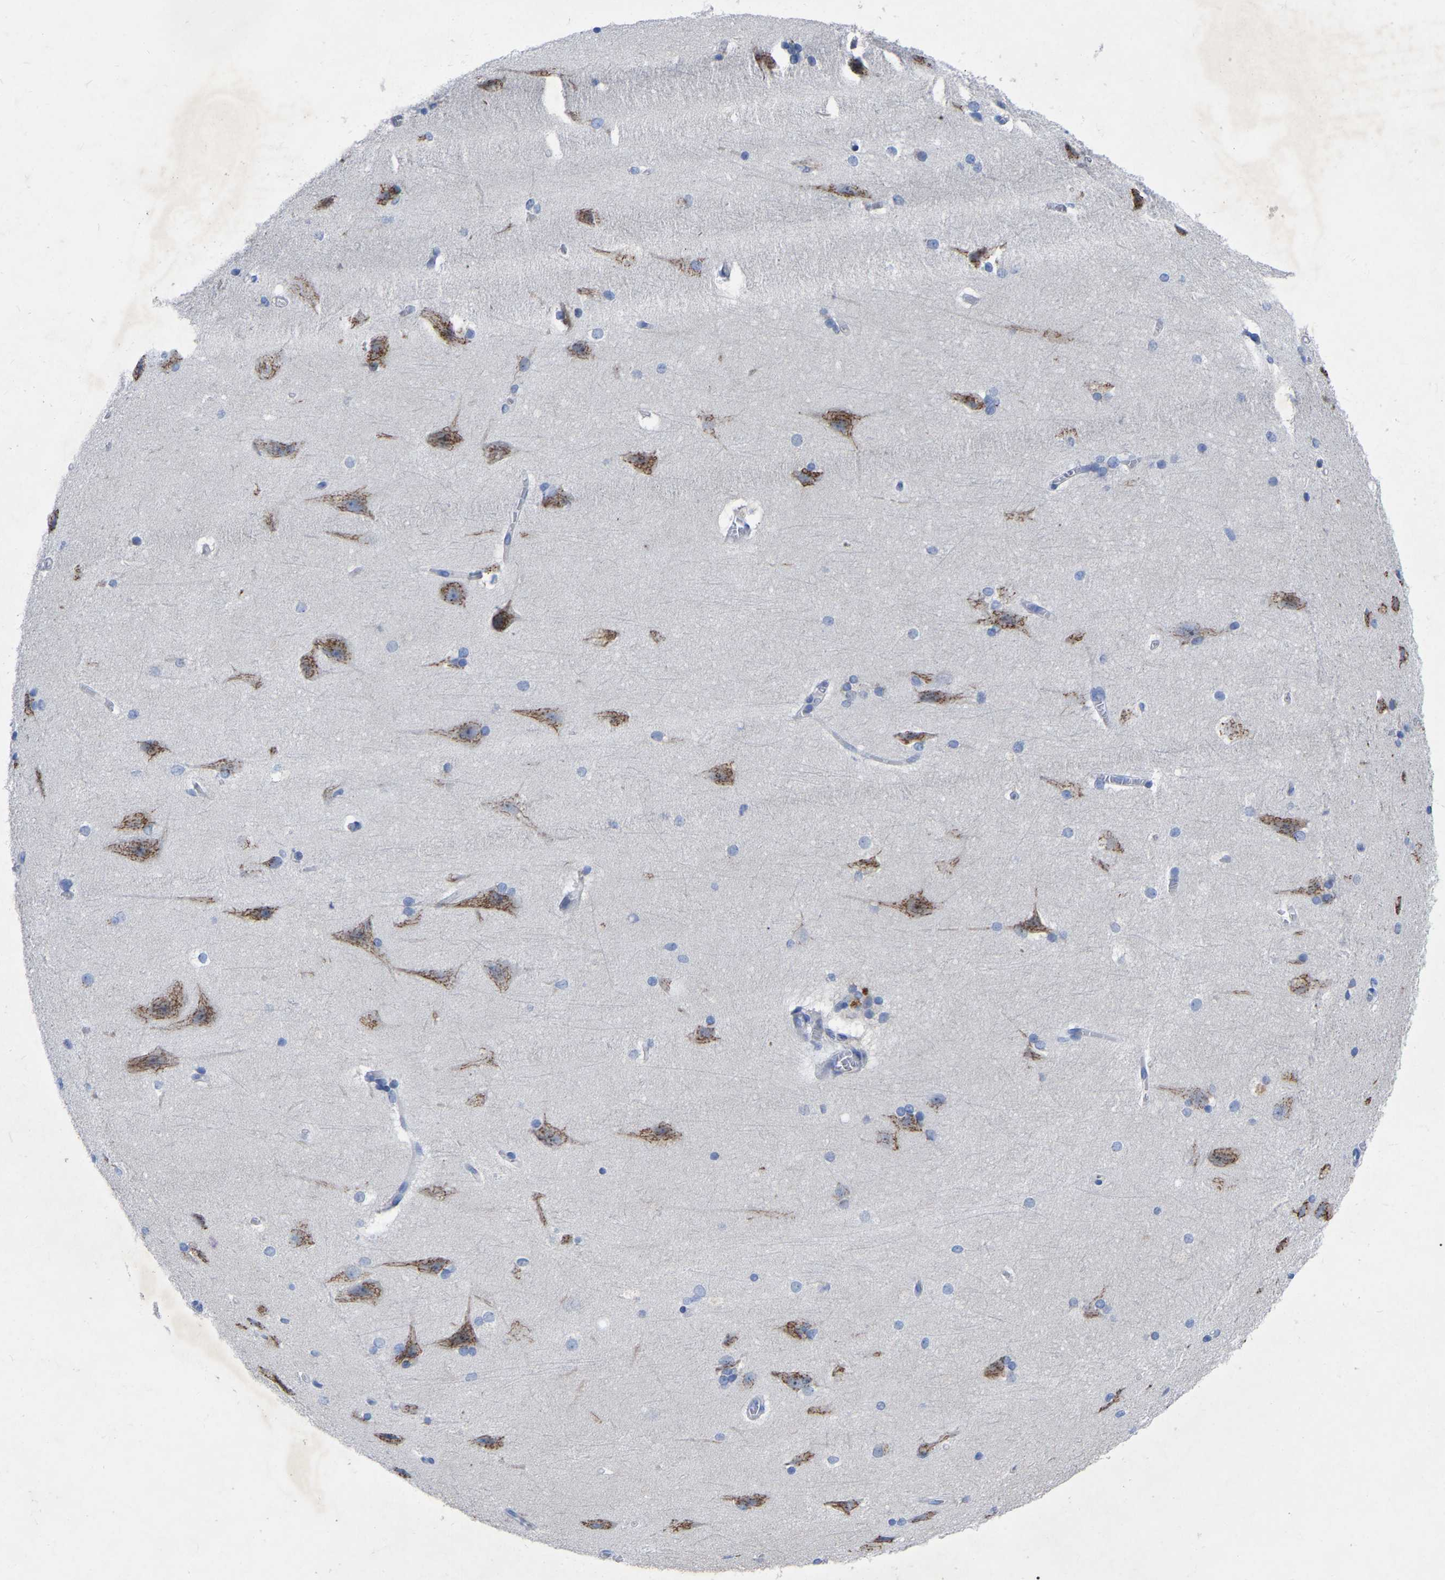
{"staining": {"intensity": "negative", "quantity": "none", "location": "none"}, "tissue": "cerebral cortex", "cell_type": "Endothelial cells", "image_type": "normal", "snomed": [{"axis": "morphology", "description": "Normal tissue, NOS"}, {"axis": "topography", "description": "Cerebral cortex"}, {"axis": "topography", "description": "Hippocampus"}], "caption": "This is an IHC image of normal human cerebral cortex. There is no staining in endothelial cells.", "gene": "STRIP2", "patient": {"sex": "female", "age": 19}}